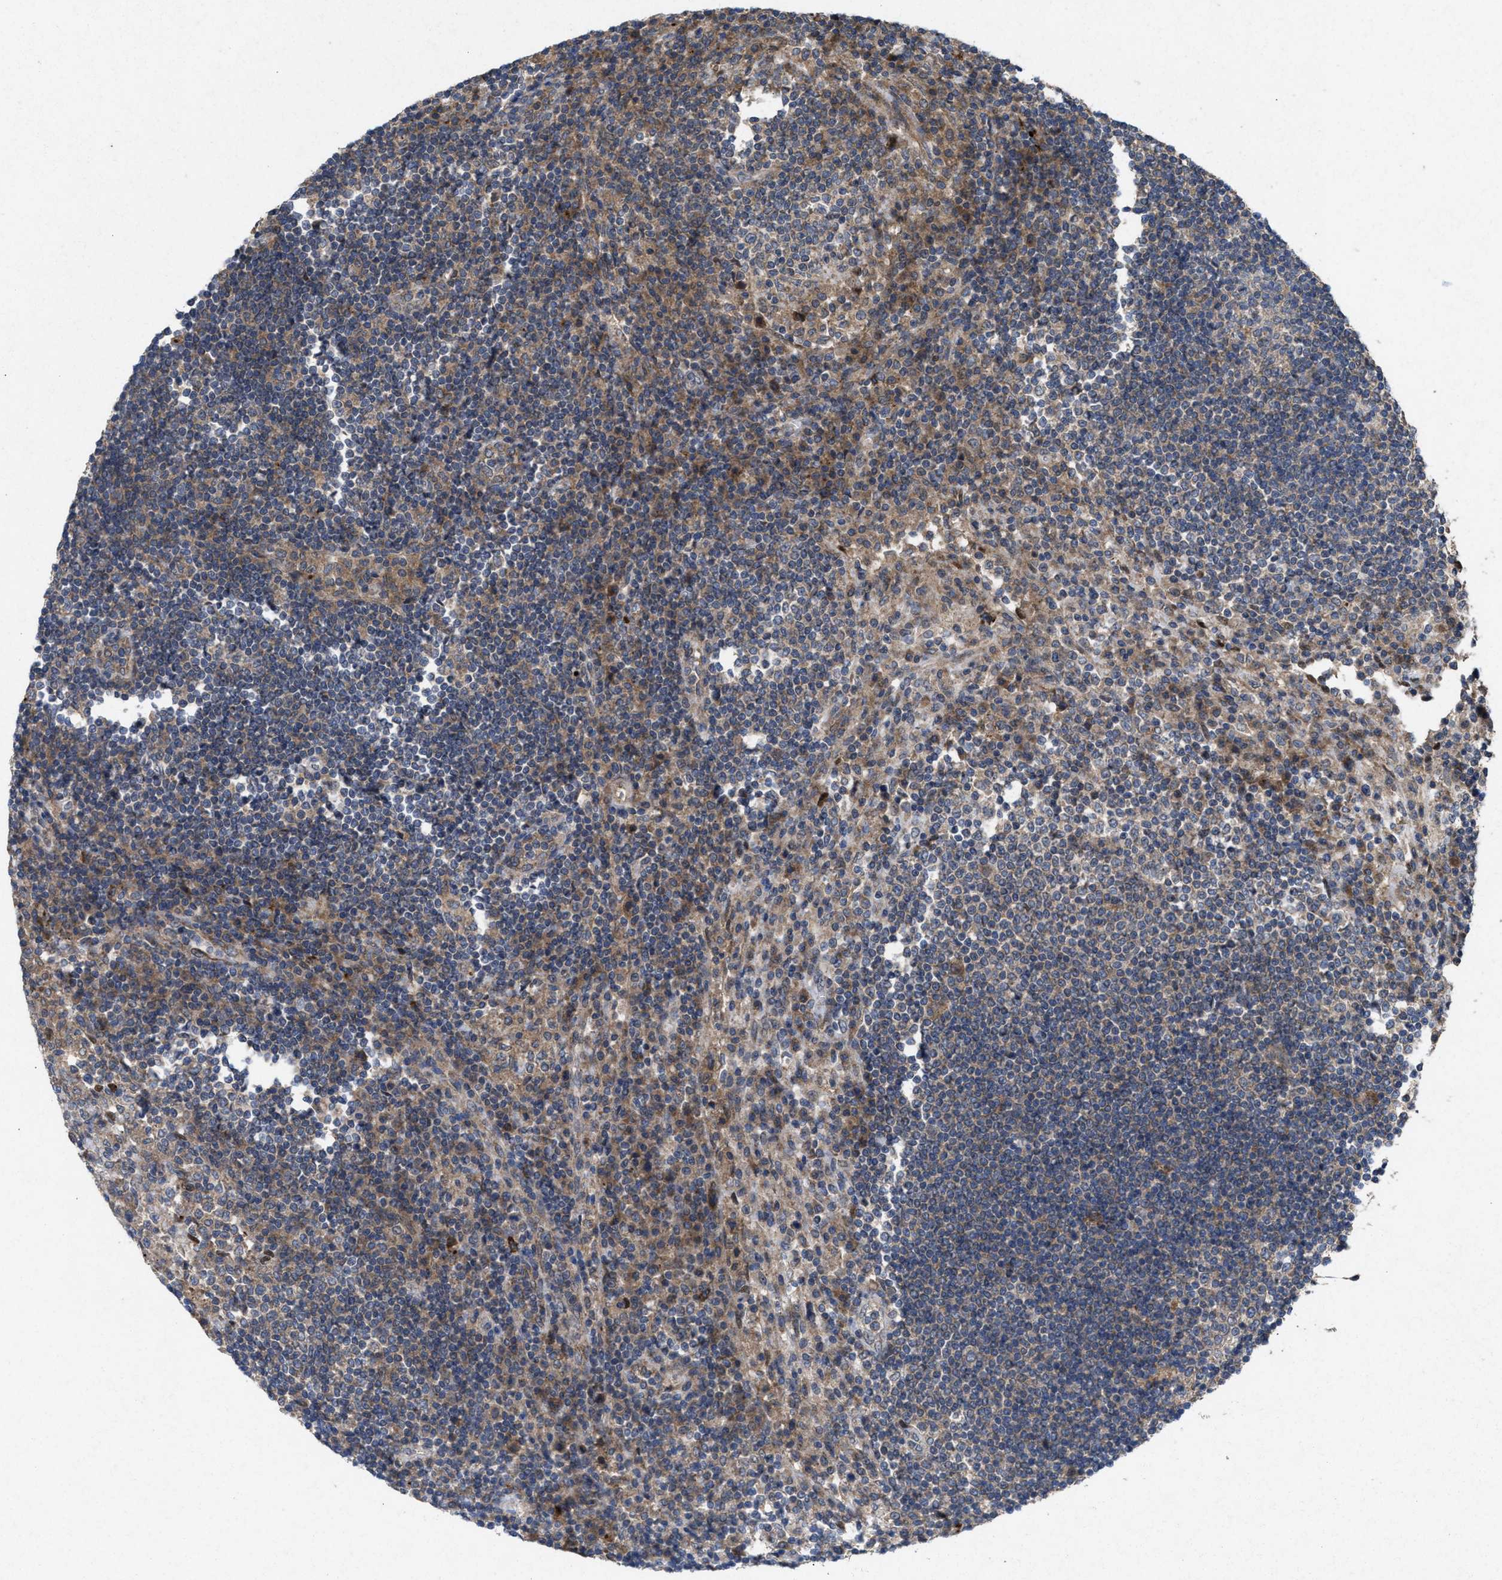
{"staining": {"intensity": "weak", "quantity": "<25%", "location": "cytoplasmic/membranous"}, "tissue": "lymph node", "cell_type": "Germinal center cells", "image_type": "normal", "snomed": [{"axis": "morphology", "description": "Normal tissue, NOS"}, {"axis": "topography", "description": "Lymph node"}], "caption": "High magnification brightfield microscopy of normal lymph node stained with DAB (3,3'-diaminobenzidine) (brown) and counterstained with hematoxylin (blue): germinal center cells show no significant expression.", "gene": "MSI2", "patient": {"sex": "female", "age": 53}}